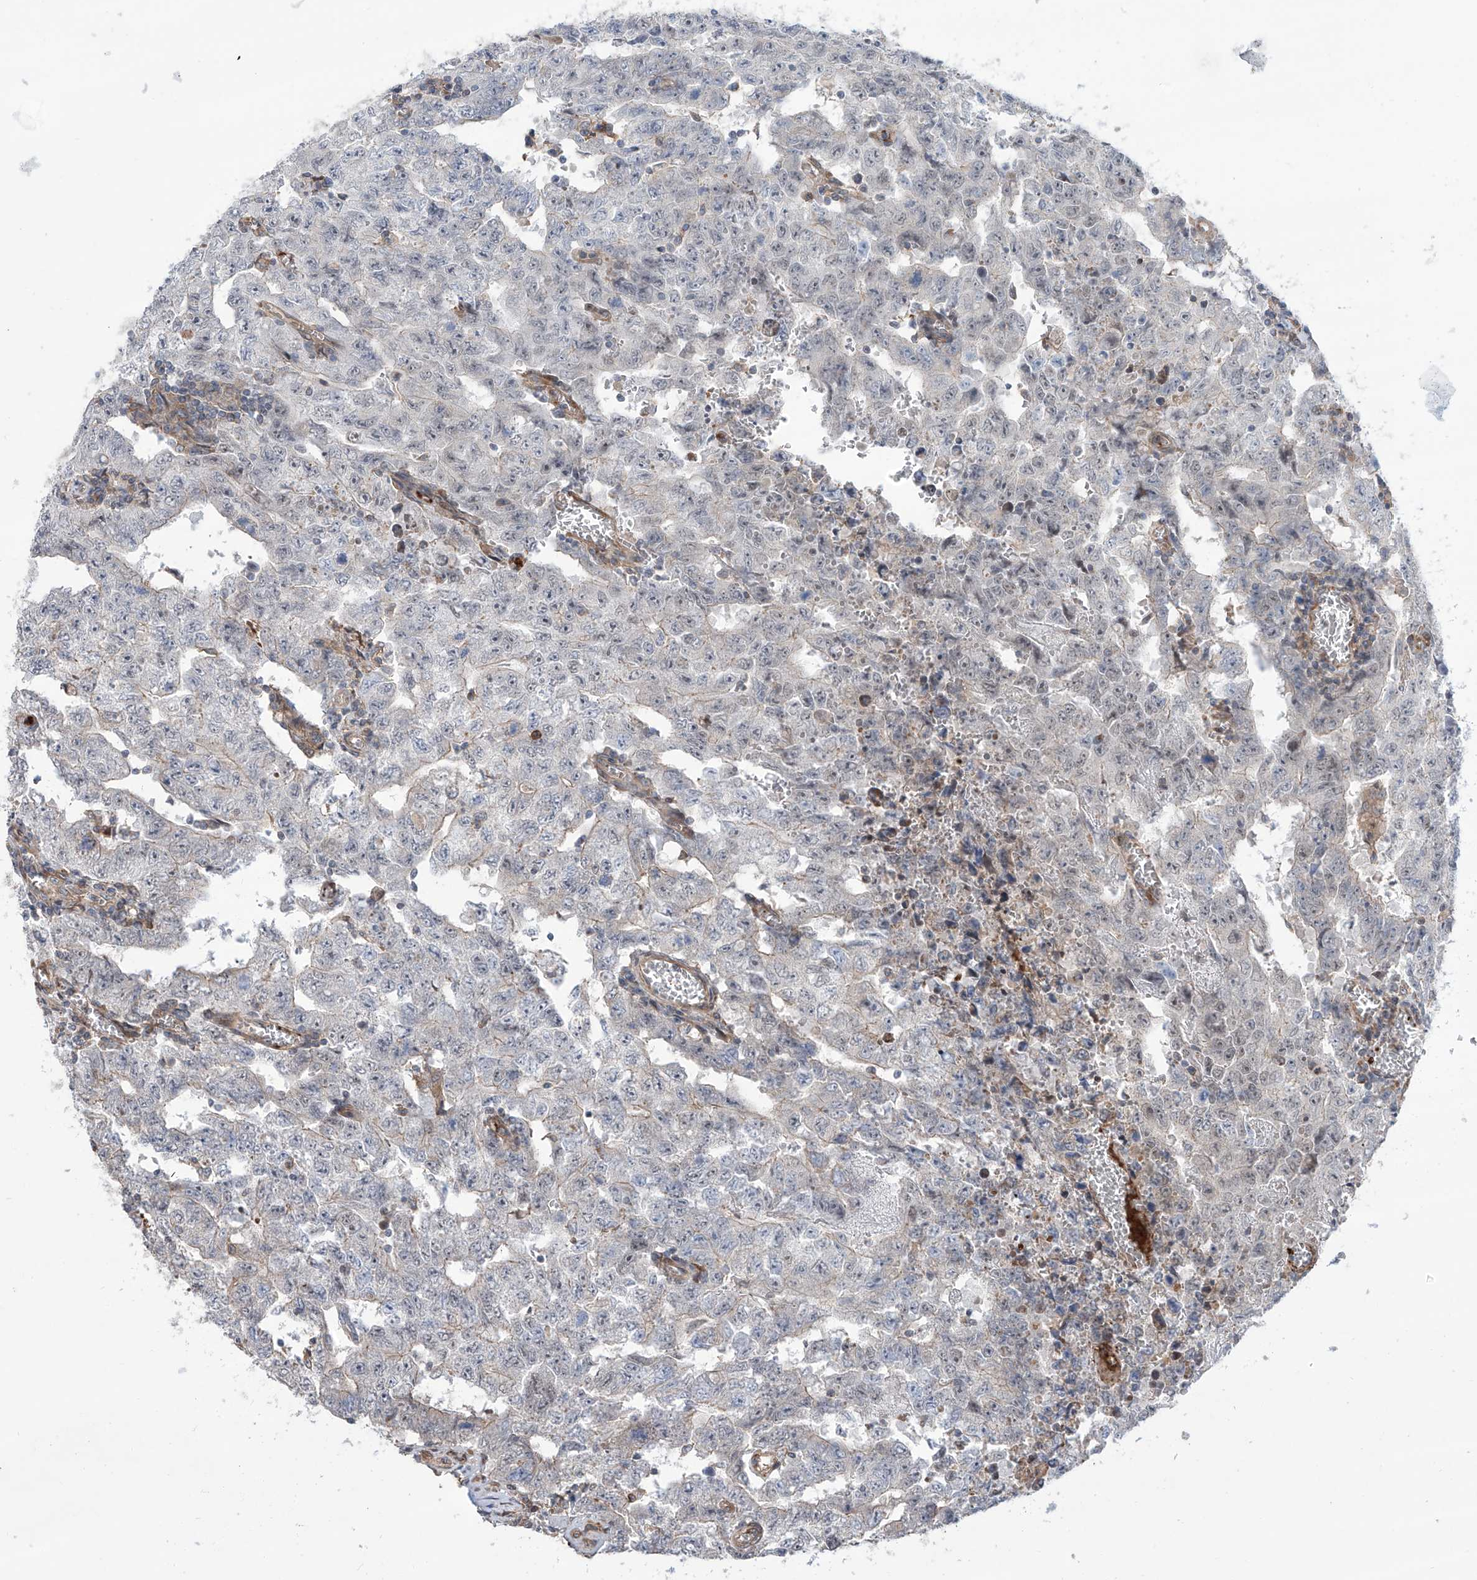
{"staining": {"intensity": "negative", "quantity": "none", "location": "none"}, "tissue": "testis cancer", "cell_type": "Tumor cells", "image_type": "cancer", "snomed": [{"axis": "morphology", "description": "Carcinoma, Embryonal, NOS"}, {"axis": "topography", "description": "Testis"}], "caption": "Micrograph shows no protein staining in tumor cells of embryonal carcinoma (testis) tissue.", "gene": "APAF1", "patient": {"sex": "male", "age": 26}}